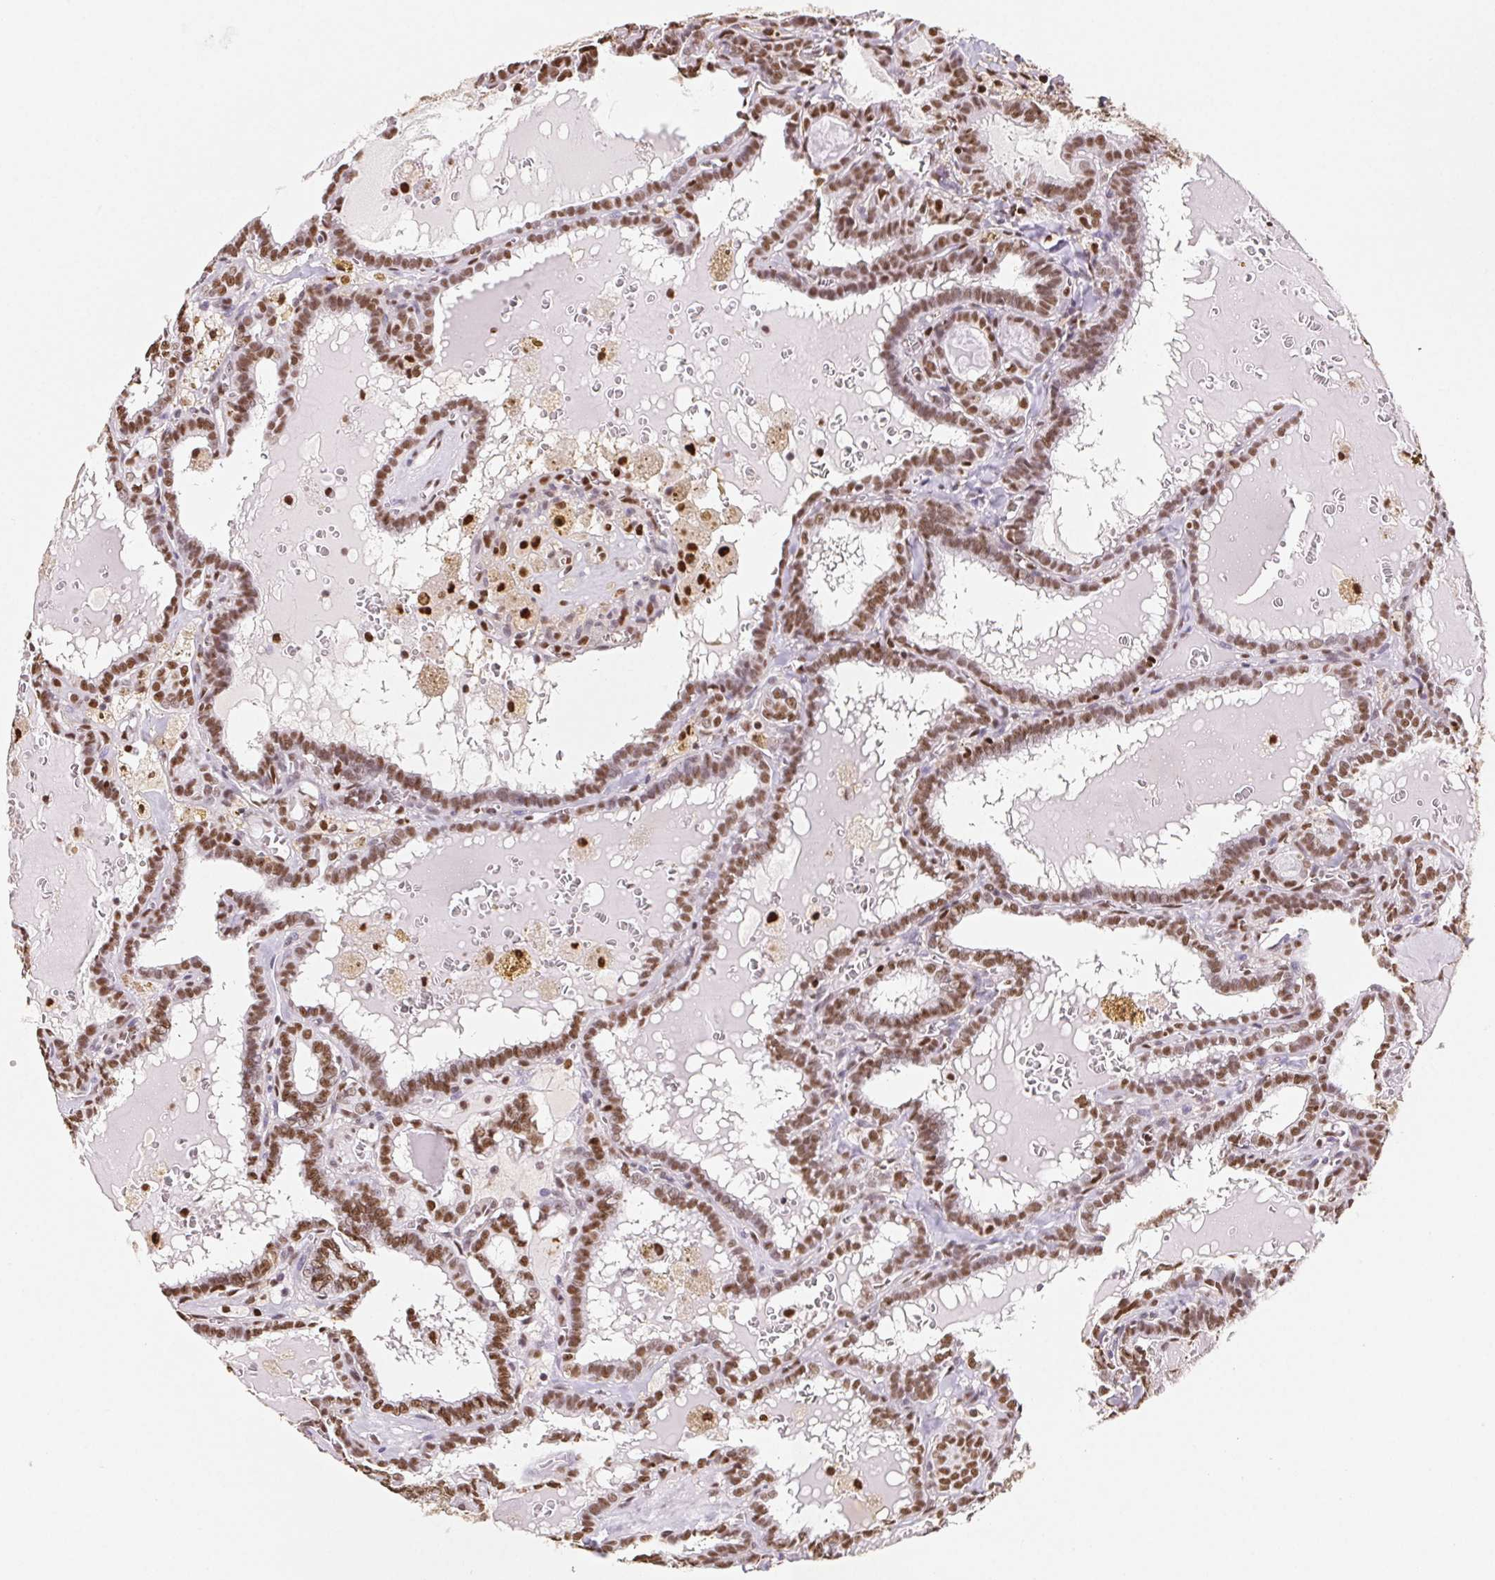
{"staining": {"intensity": "moderate", "quantity": ">75%", "location": "nuclear"}, "tissue": "thyroid cancer", "cell_type": "Tumor cells", "image_type": "cancer", "snomed": [{"axis": "morphology", "description": "Papillary adenocarcinoma, NOS"}, {"axis": "topography", "description": "Thyroid gland"}], "caption": "DAB immunohistochemical staining of thyroid cancer exhibits moderate nuclear protein expression in about >75% of tumor cells. The staining is performed using DAB (3,3'-diaminobenzidine) brown chromogen to label protein expression. The nuclei are counter-stained blue using hematoxylin.", "gene": "SET", "patient": {"sex": "female", "age": 39}}